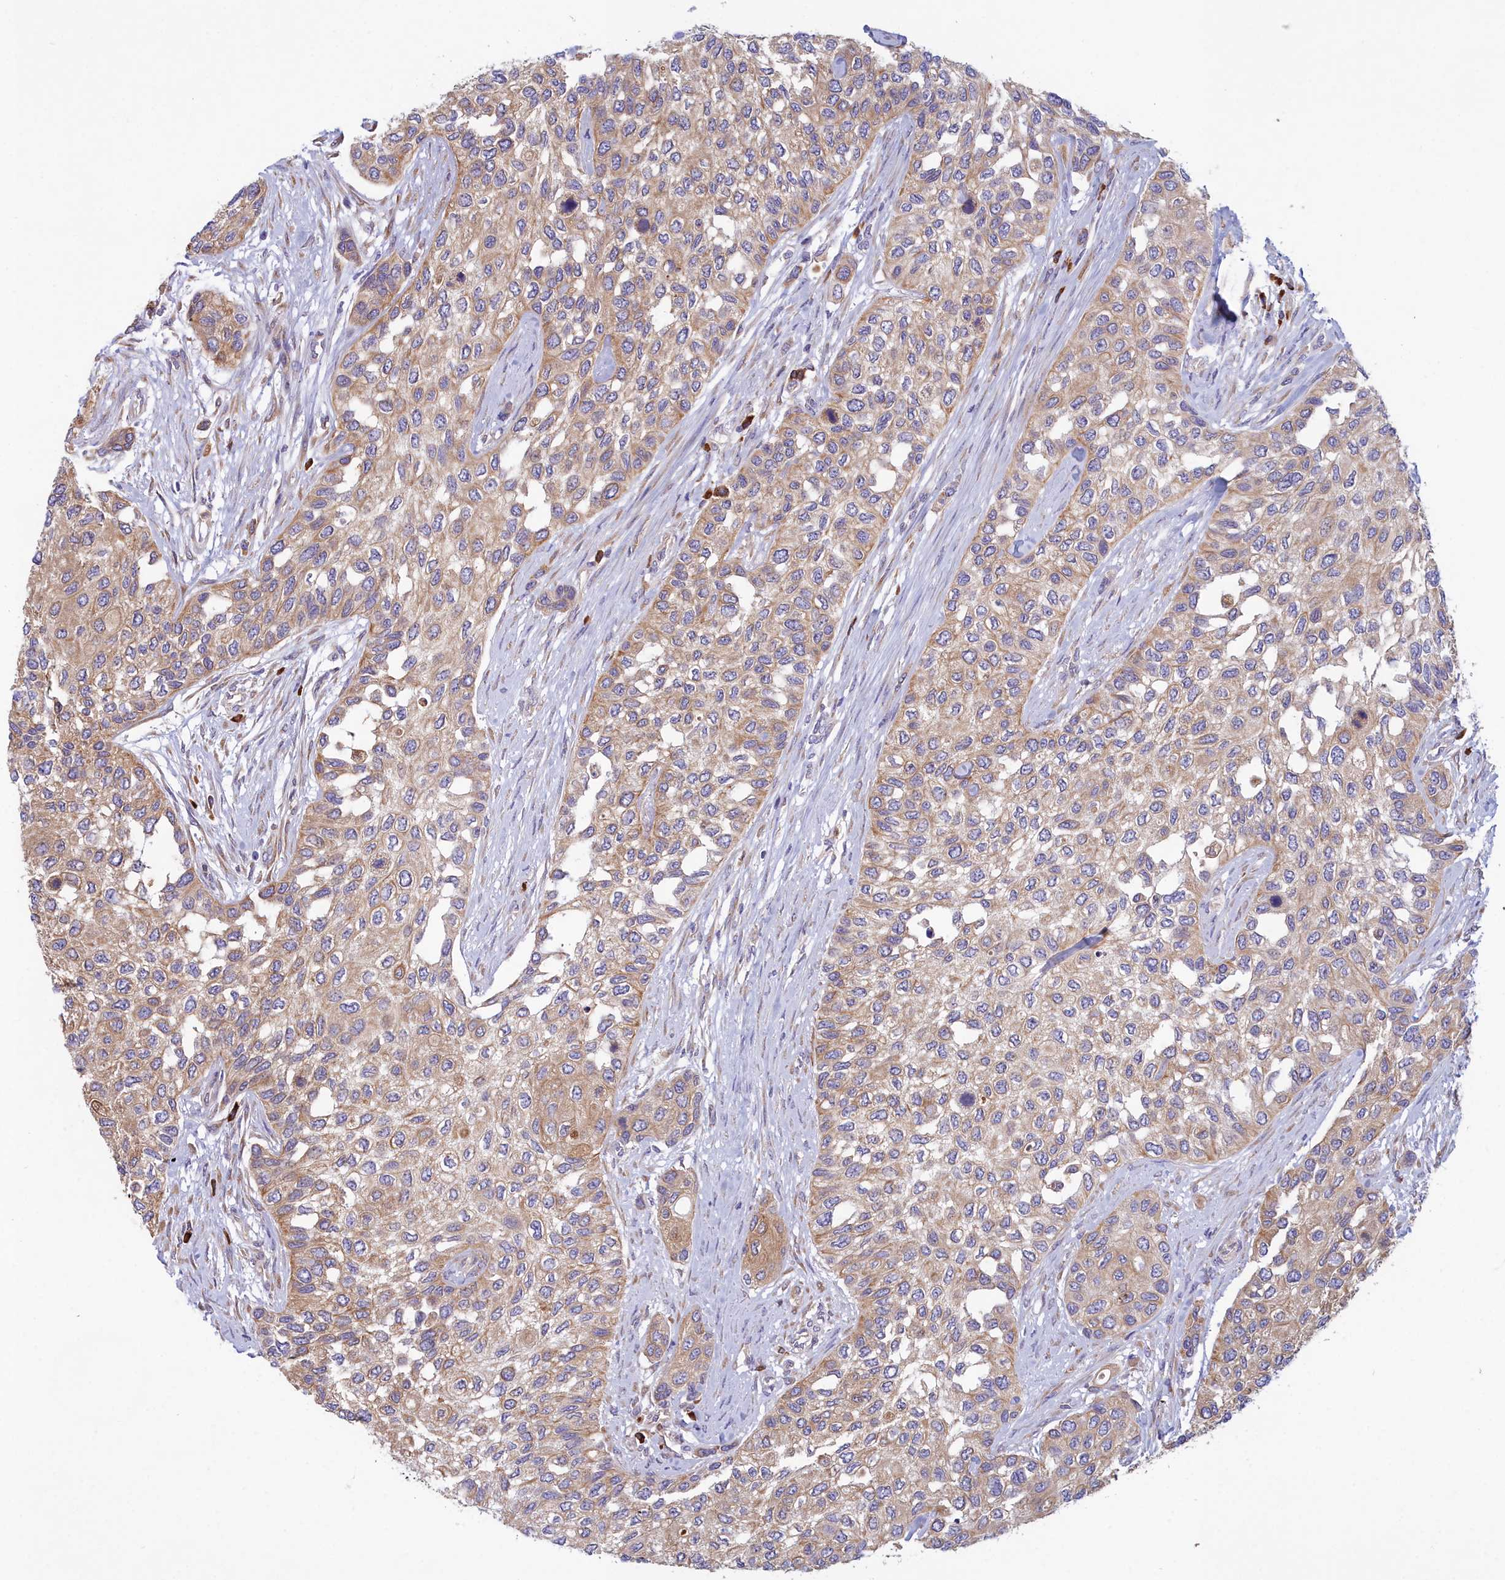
{"staining": {"intensity": "moderate", "quantity": ">75%", "location": "cytoplasmic/membranous"}, "tissue": "urothelial cancer", "cell_type": "Tumor cells", "image_type": "cancer", "snomed": [{"axis": "morphology", "description": "Normal tissue, NOS"}, {"axis": "morphology", "description": "Urothelial carcinoma, High grade"}, {"axis": "topography", "description": "Vascular tissue"}, {"axis": "topography", "description": "Urinary bladder"}], "caption": "Immunohistochemical staining of human urothelial cancer displays moderate cytoplasmic/membranous protein positivity in approximately >75% of tumor cells.", "gene": "HM13", "patient": {"sex": "female", "age": 56}}